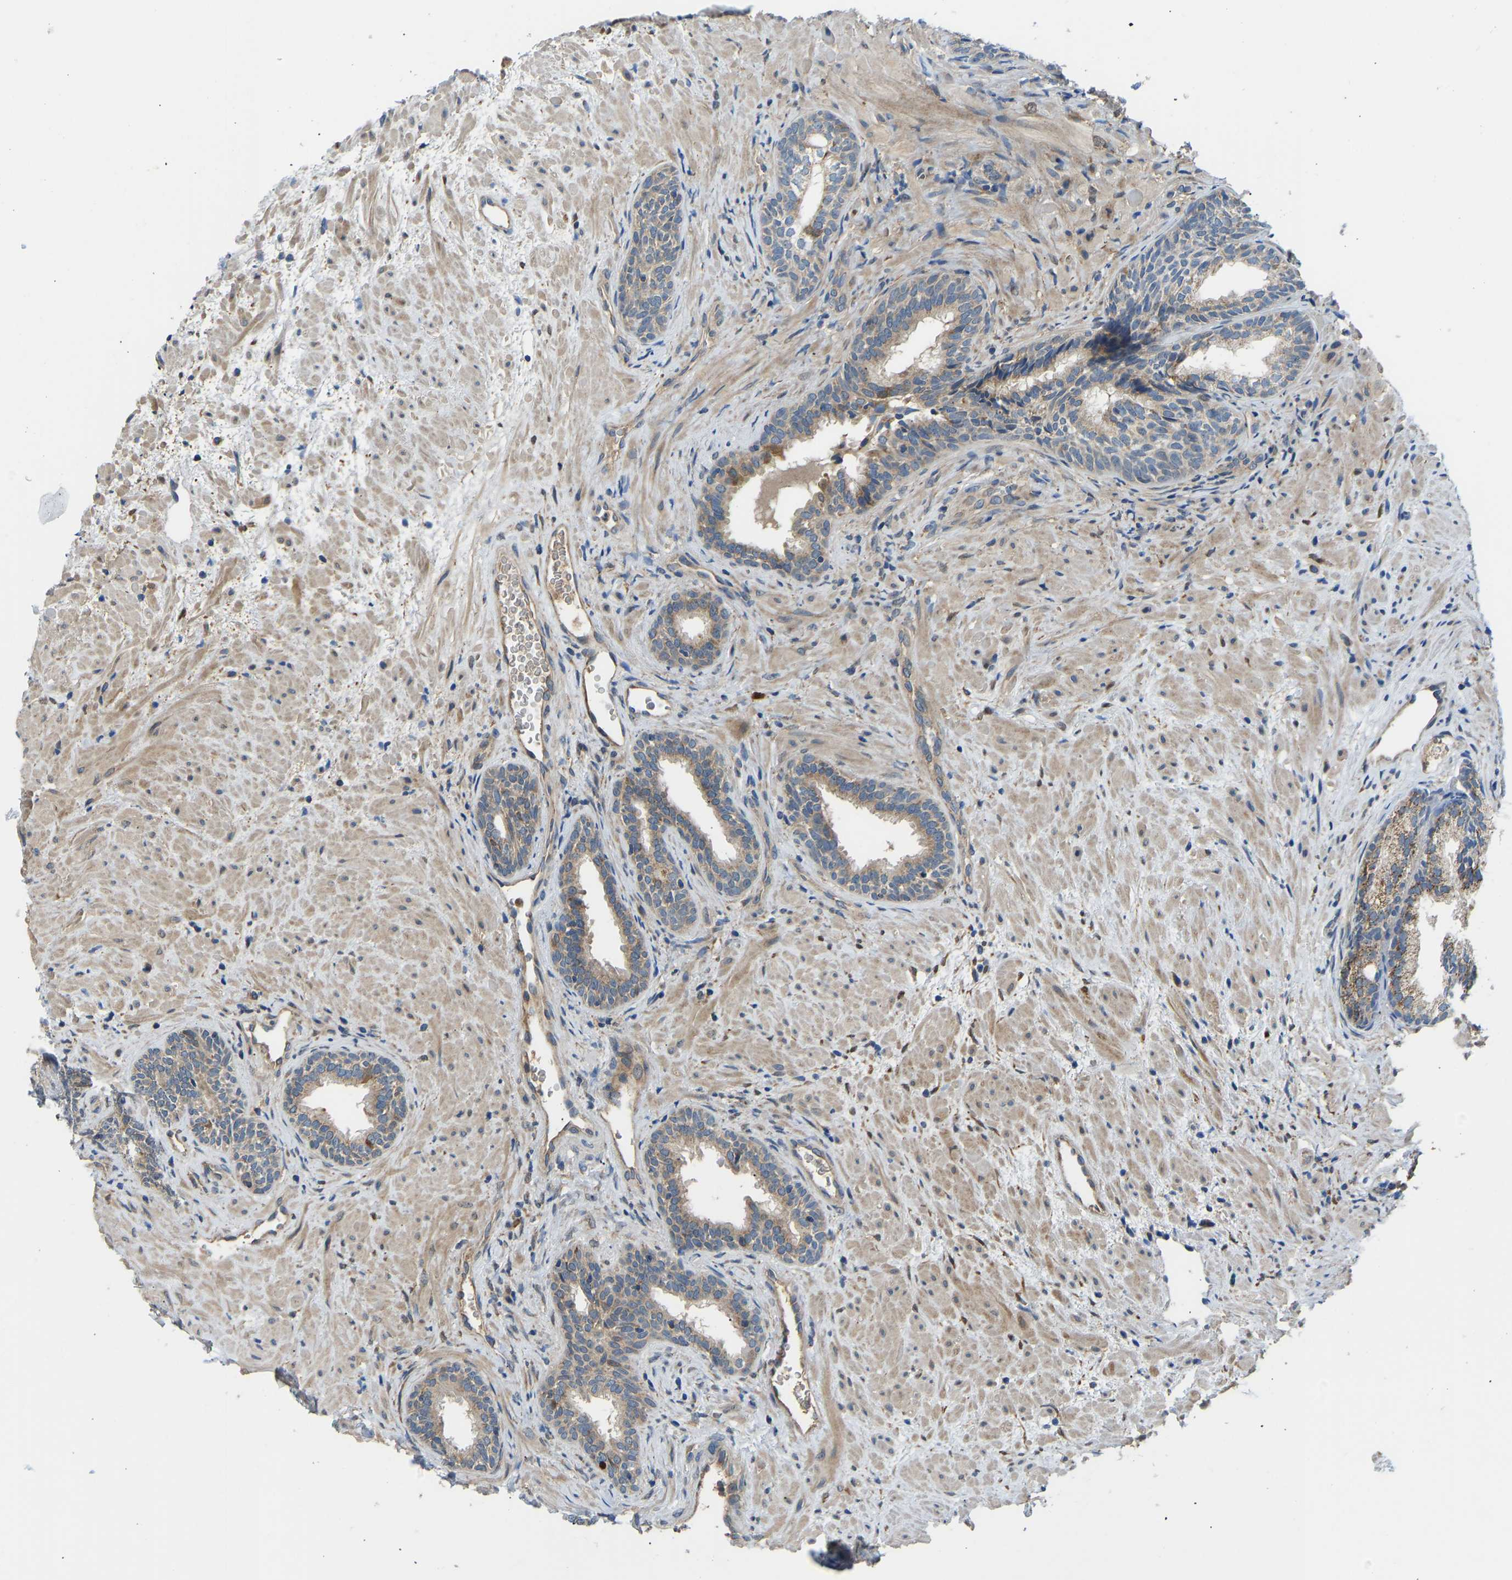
{"staining": {"intensity": "moderate", "quantity": ">75%", "location": "cytoplasmic/membranous"}, "tissue": "prostate", "cell_type": "Glandular cells", "image_type": "normal", "snomed": [{"axis": "morphology", "description": "Normal tissue, NOS"}, {"axis": "topography", "description": "Prostate"}], "caption": "High-magnification brightfield microscopy of benign prostate stained with DAB (3,3'-diaminobenzidine) (brown) and counterstained with hematoxylin (blue). glandular cells exhibit moderate cytoplasmic/membranous expression is identified in about>75% of cells. (brown staining indicates protein expression, while blue staining denotes nuclei).", "gene": "RBP1", "patient": {"sex": "male", "age": 76}}